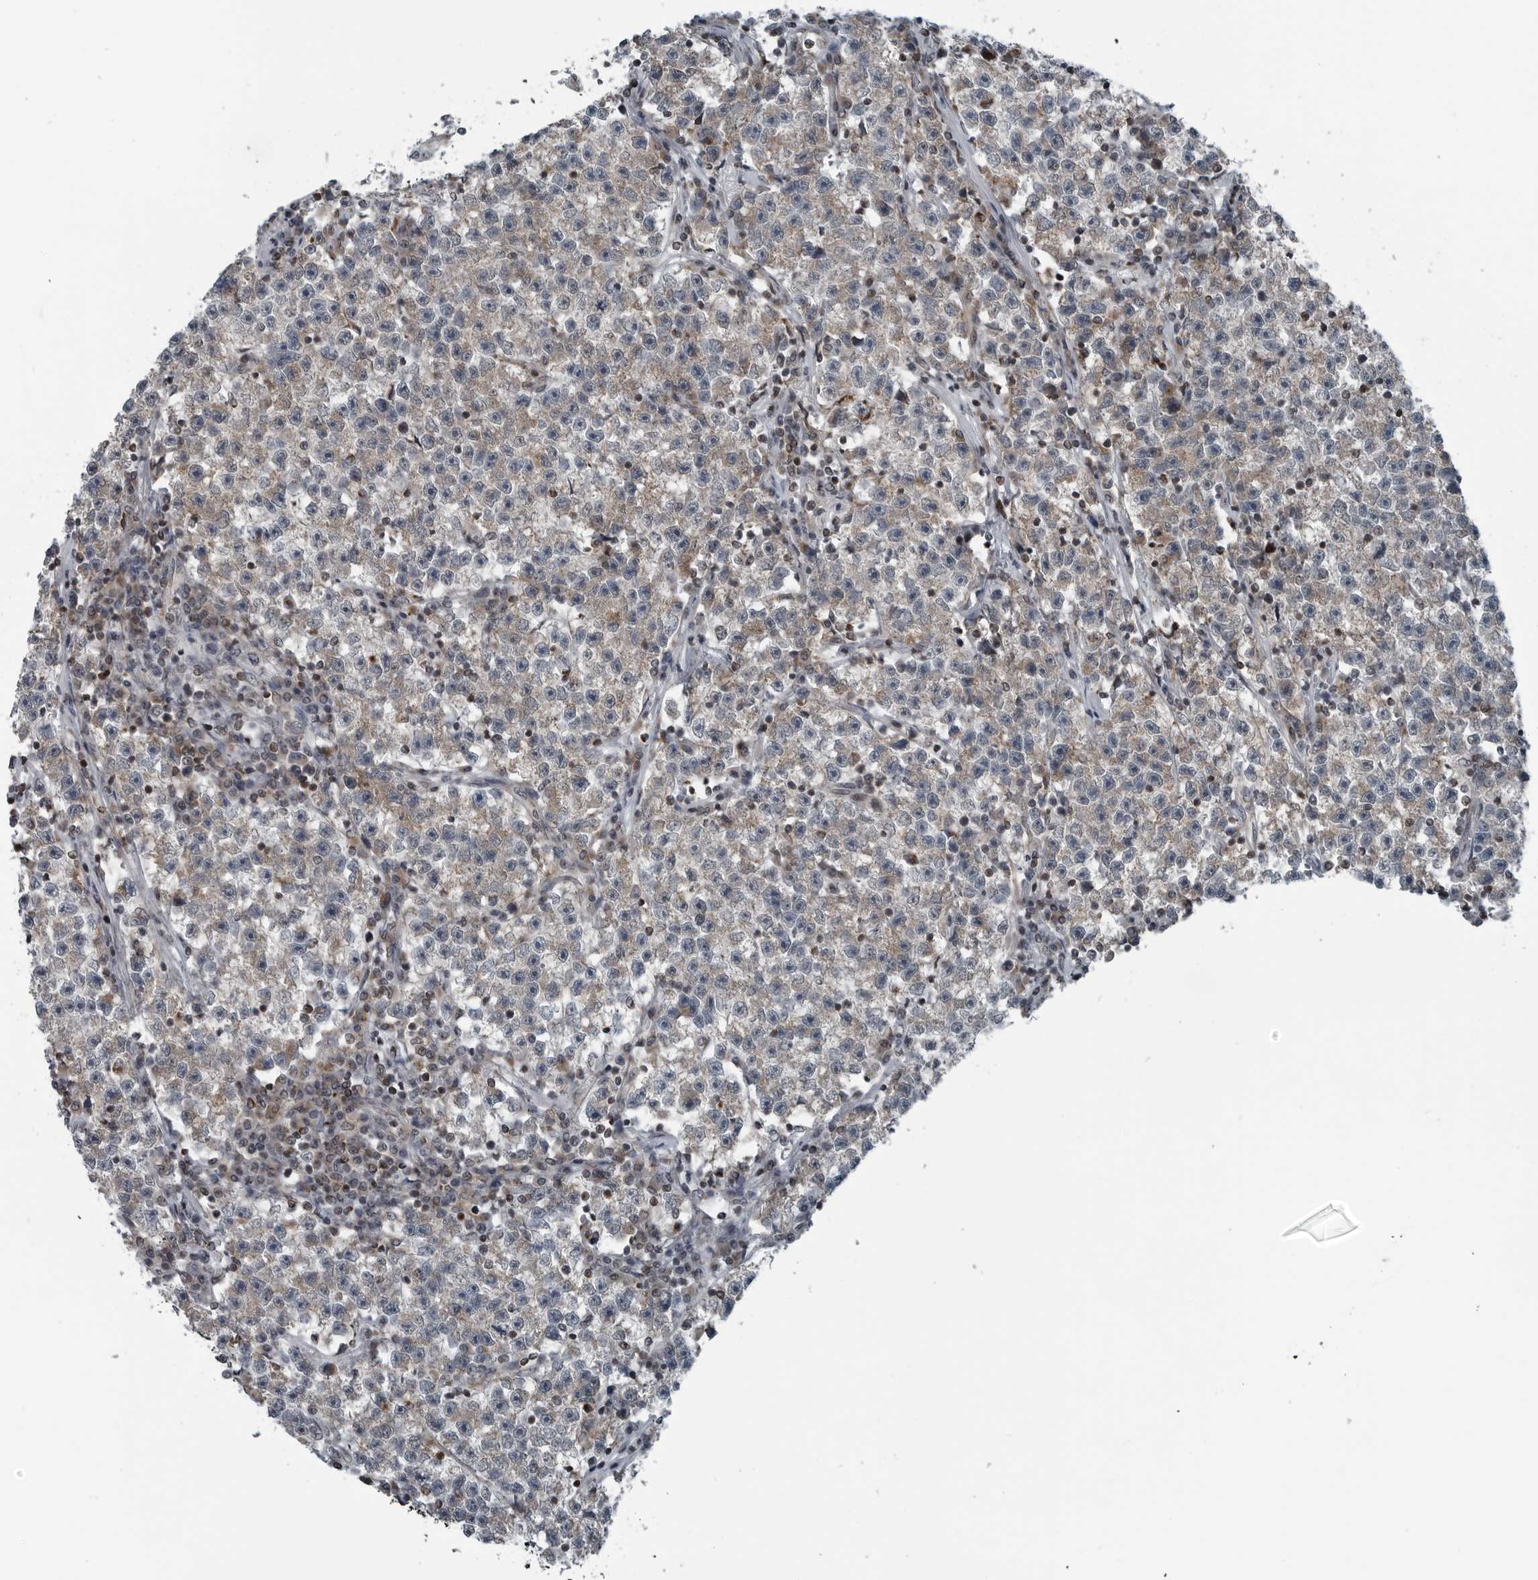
{"staining": {"intensity": "negative", "quantity": "none", "location": "none"}, "tissue": "testis cancer", "cell_type": "Tumor cells", "image_type": "cancer", "snomed": [{"axis": "morphology", "description": "Seminoma, NOS"}, {"axis": "topography", "description": "Testis"}], "caption": "A micrograph of testis cancer stained for a protein displays no brown staining in tumor cells.", "gene": "GAK", "patient": {"sex": "male", "age": 22}}